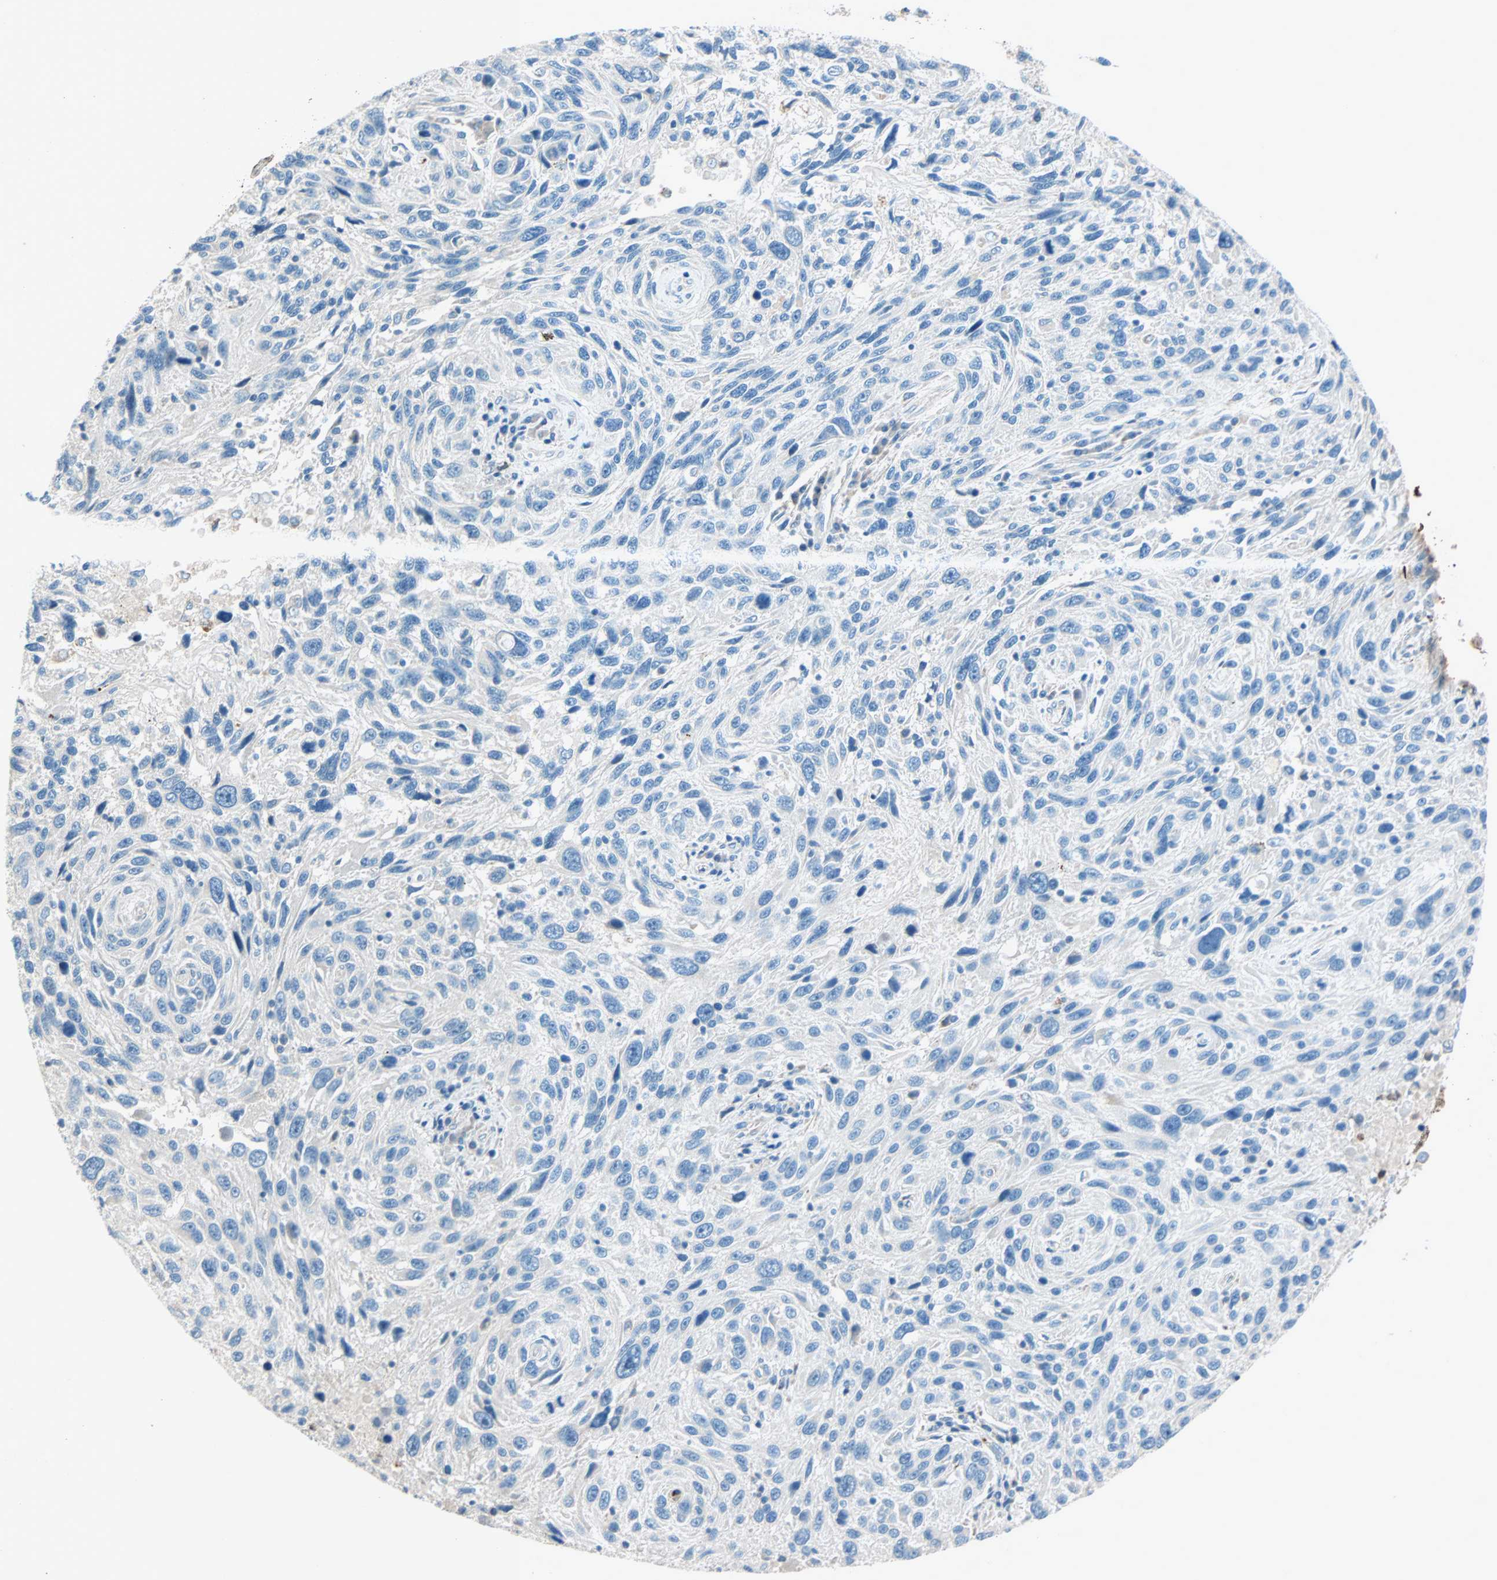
{"staining": {"intensity": "weak", "quantity": "25%-75%", "location": "cytoplasmic/membranous"}, "tissue": "melanoma", "cell_type": "Tumor cells", "image_type": "cancer", "snomed": [{"axis": "morphology", "description": "Malignant melanoma, NOS"}, {"axis": "topography", "description": "Skin"}], "caption": "A low amount of weak cytoplasmic/membranous staining is identified in approximately 25%-75% of tumor cells in melanoma tissue.", "gene": "LY6G6F", "patient": {"sex": "male", "age": 53}}